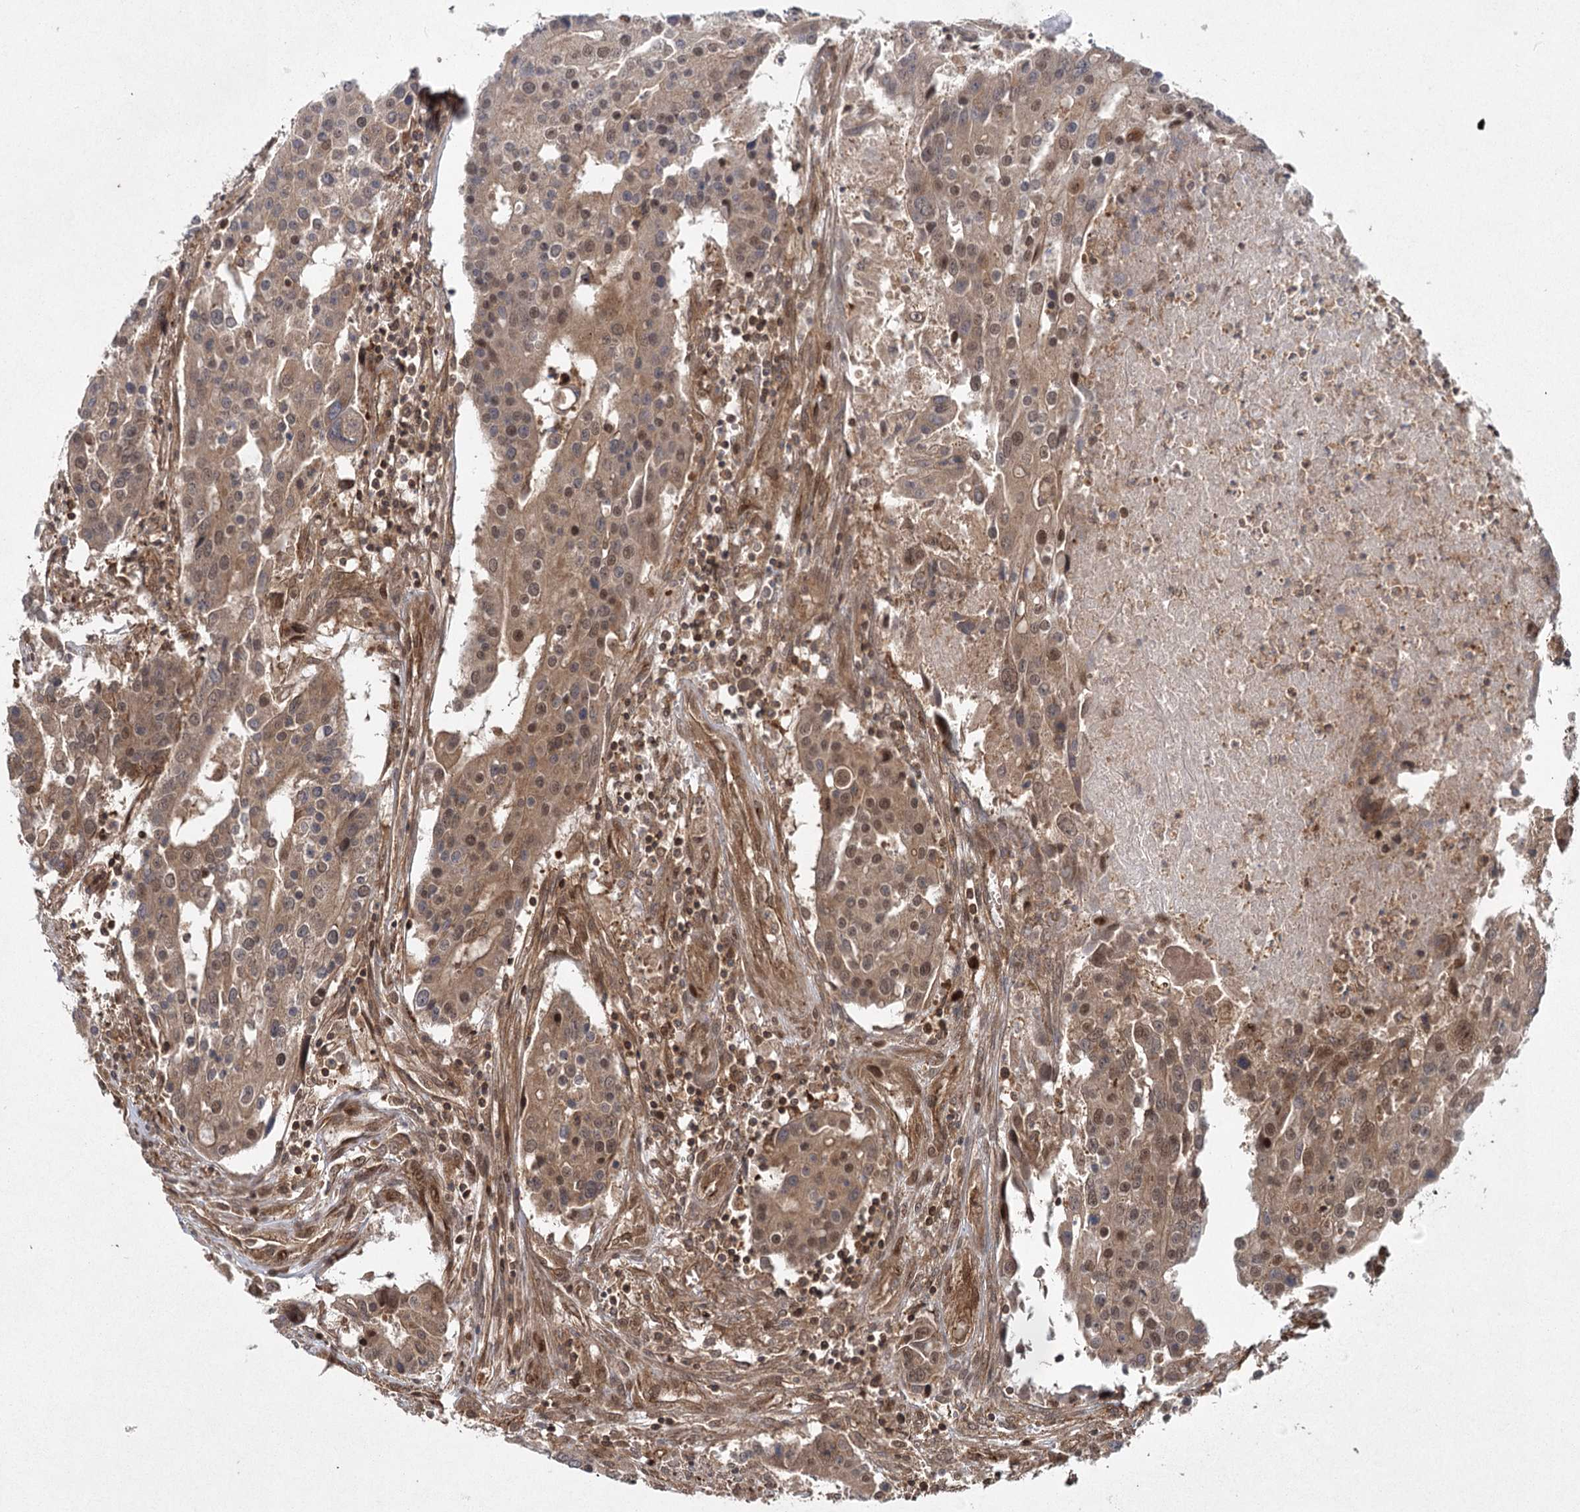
{"staining": {"intensity": "moderate", "quantity": ">75%", "location": "cytoplasmic/membranous,nuclear"}, "tissue": "colorectal cancer", "cell_type": "Tumor cells", "image_type": "cancer", "snomed": [{"axis": "morphology", "description": "Adenocarcinoma, NOS"}, {"axis": "topography", "description": "Colon"}], "caption": "Protein analysis of colorectal cancer tissue reveals moderate cytoplasmic/membranous and nuclear positivity in approximately >75% of tumor cells.", "gene": "MDFIC", "patient": {"sex": "male", "age": 77}}